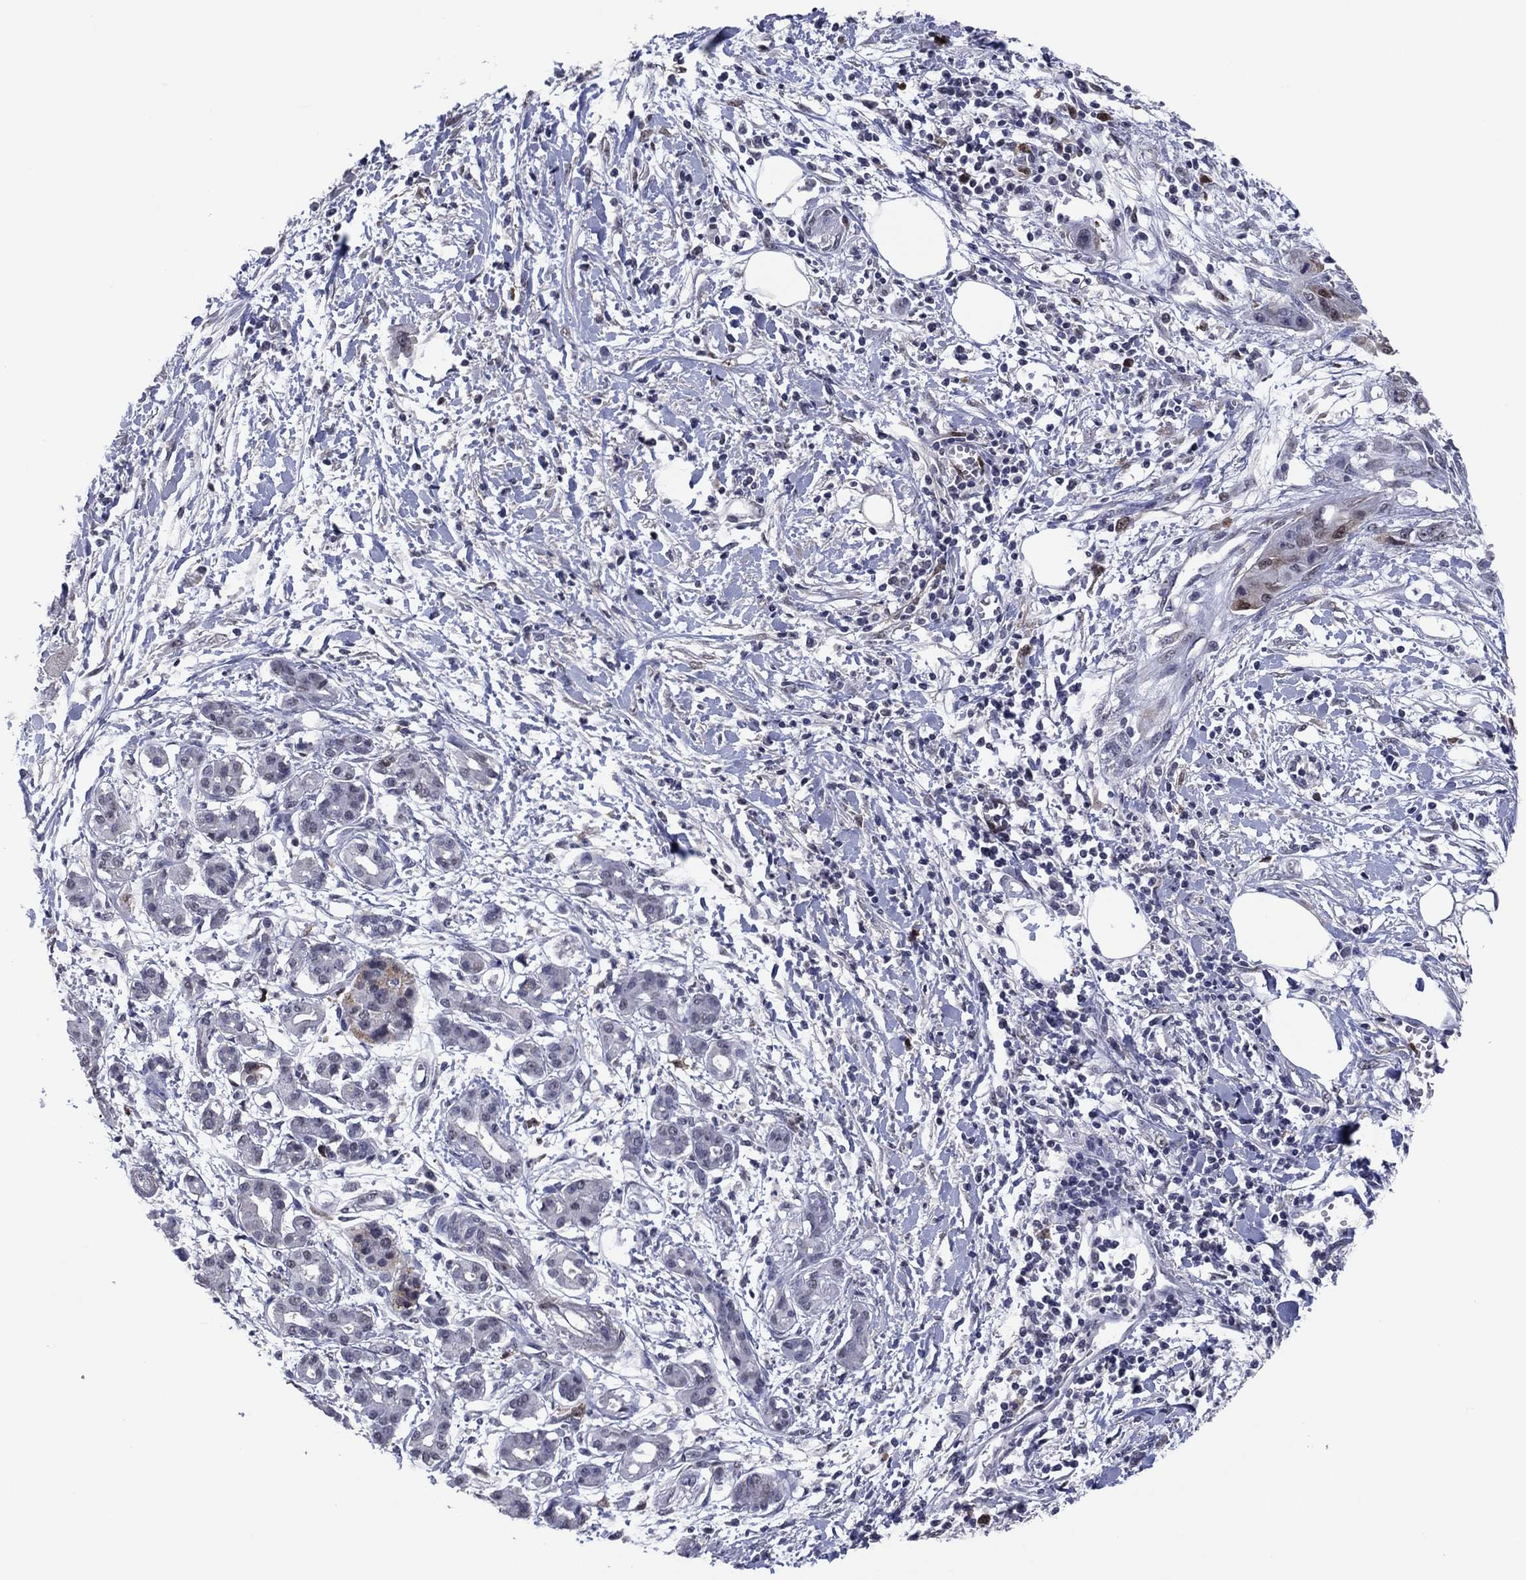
{"staining": {"intensity": "negative", "quantity": "none", "location": "none"}, "tissue": "pancreatic cancer", "cell_type": "Tumor cells", "image_type": "cancer", "snomed": [{"axis": "morphology", "description": "Adenocarcinoma, NOS"}, {"axis": "topography", "description": "Pancreas"}], "caption": "IHC image of human pancreatic cancer stained for a protein (brown), which demonstrates no staining in tumor cells.", "gene": "TYMS", "patient": {"sex": "male", "age": 72}}